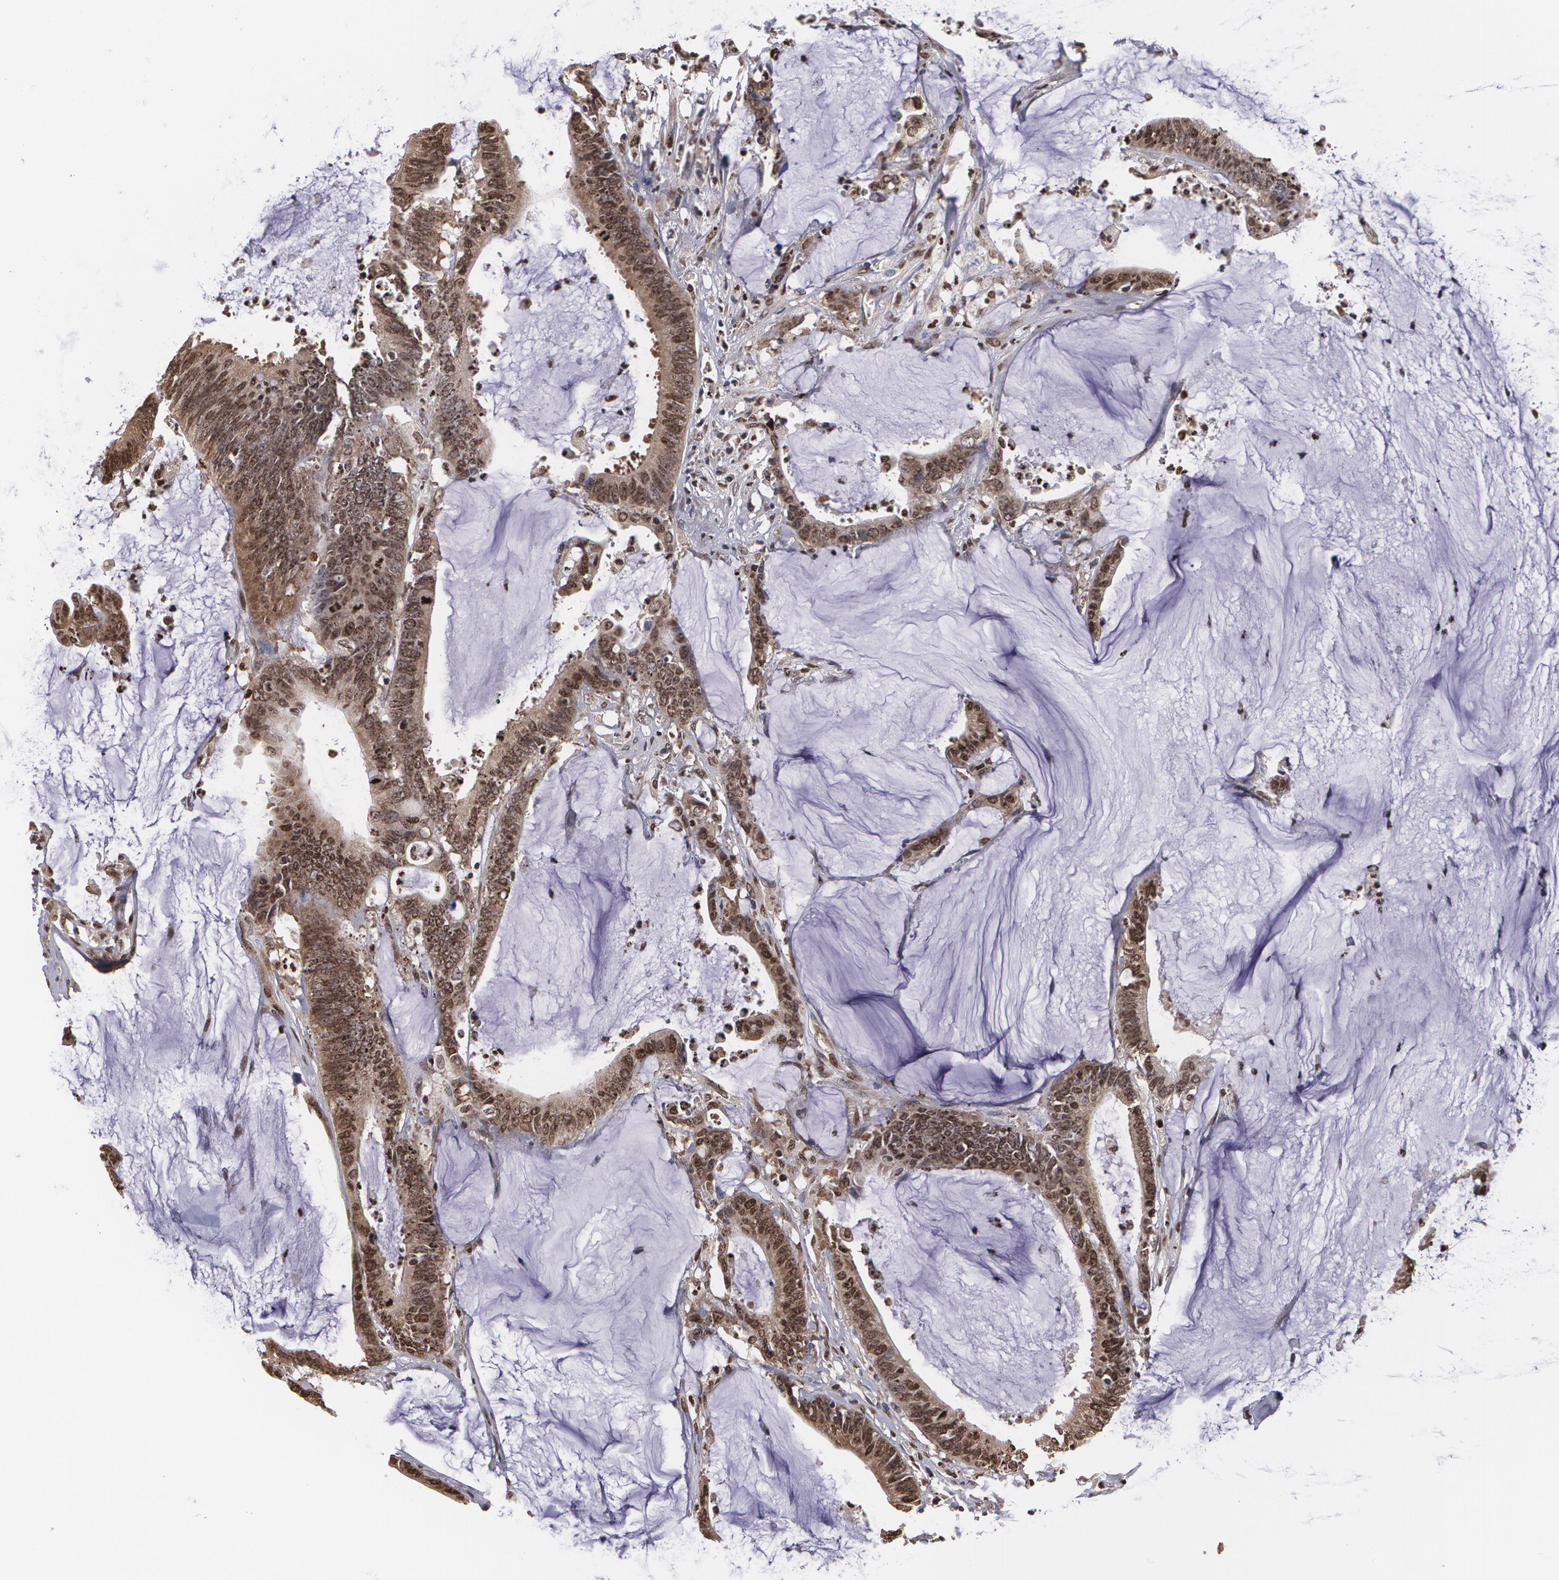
{"staining": {"intensity": "moderate", "quantity": ">75%", "location": "cytoplasmic/membranous,nuclear"}, "tissue": "colorectal cancer", "cell_type": "Tumor cells", "image_type": "cancer", "snomed": [{"axis": "morphology", "description": "Adenocarcinoma, NOS"}, {"axis": "topography", "description": "Rectum"}], "caption": "This image demonstrates adenocarcinoma (colorectal) stained with immunohistochemistry (IHC) to label a protein in brown. The cytoplasmic/membranous and nuclear of tumor cells show moderate positivity for the protein. Nuclei are counter-stained blue.", "gene": "MVP", "patient": {"sex": "female", "age": 66}}